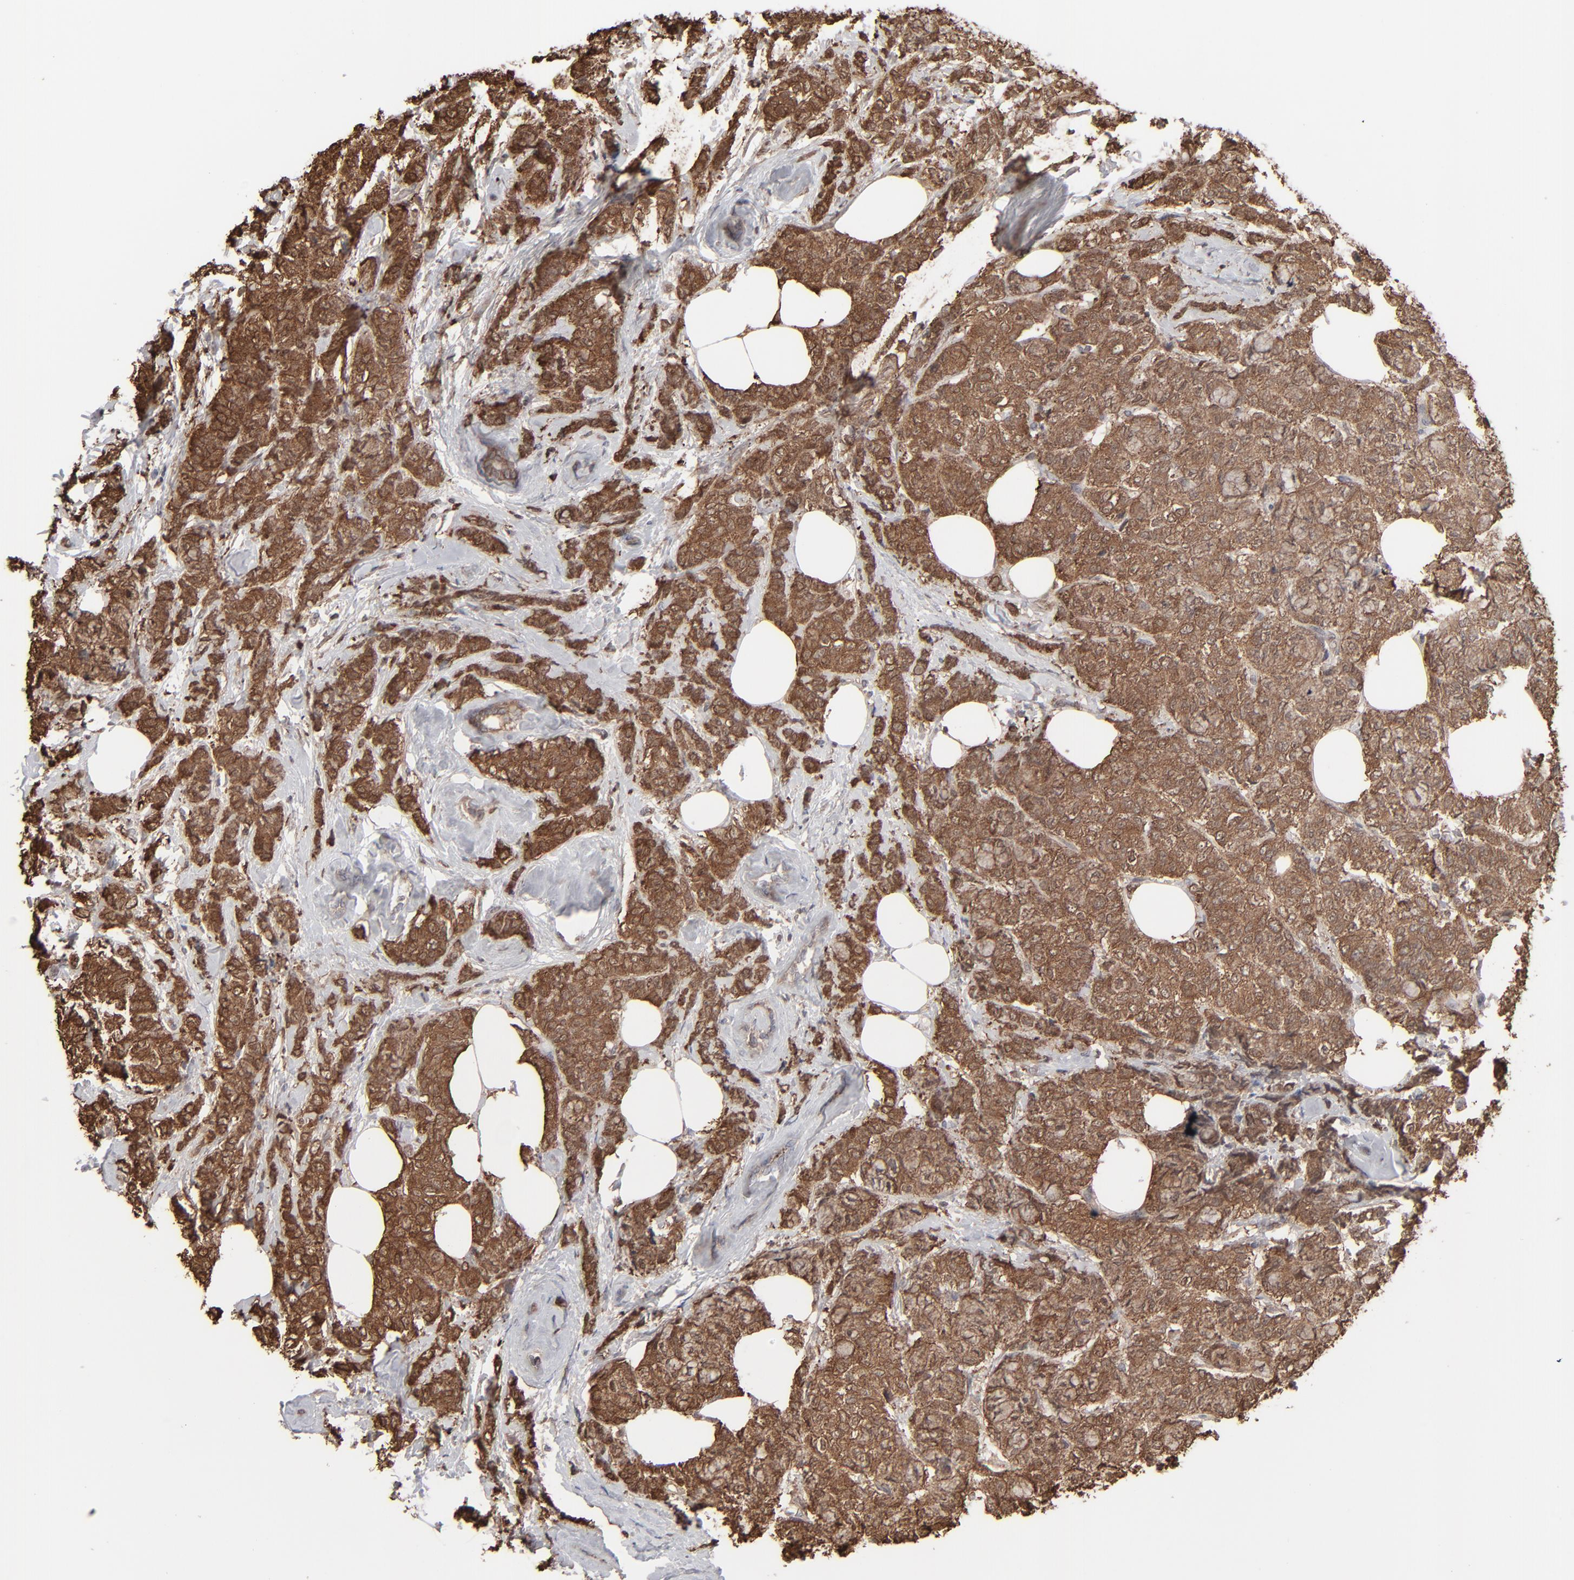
{"staining": {"intensity": "strong", "quantity": ">75%", "location": "cytoplasmic/membranous,nuclear"}, "tissue": "breast cancer", "cell_type": "Tumor cells", "image_type": "cancer", "snomed": [{"axis": "morphology", "description": "Lobular carcinoma"}, {"axis": "topography", "description": "Breast"}], "caption": "Approximately >75% of tumor cells in breast cancer (lobular carcinoma) demonstrate strong cytoplasmic/membranous and nuclear protein expression as visualized by brown immunohistochemical staining.", "gene": "NME1-NME2", "patient": {"sex": "female", "age": 60}}